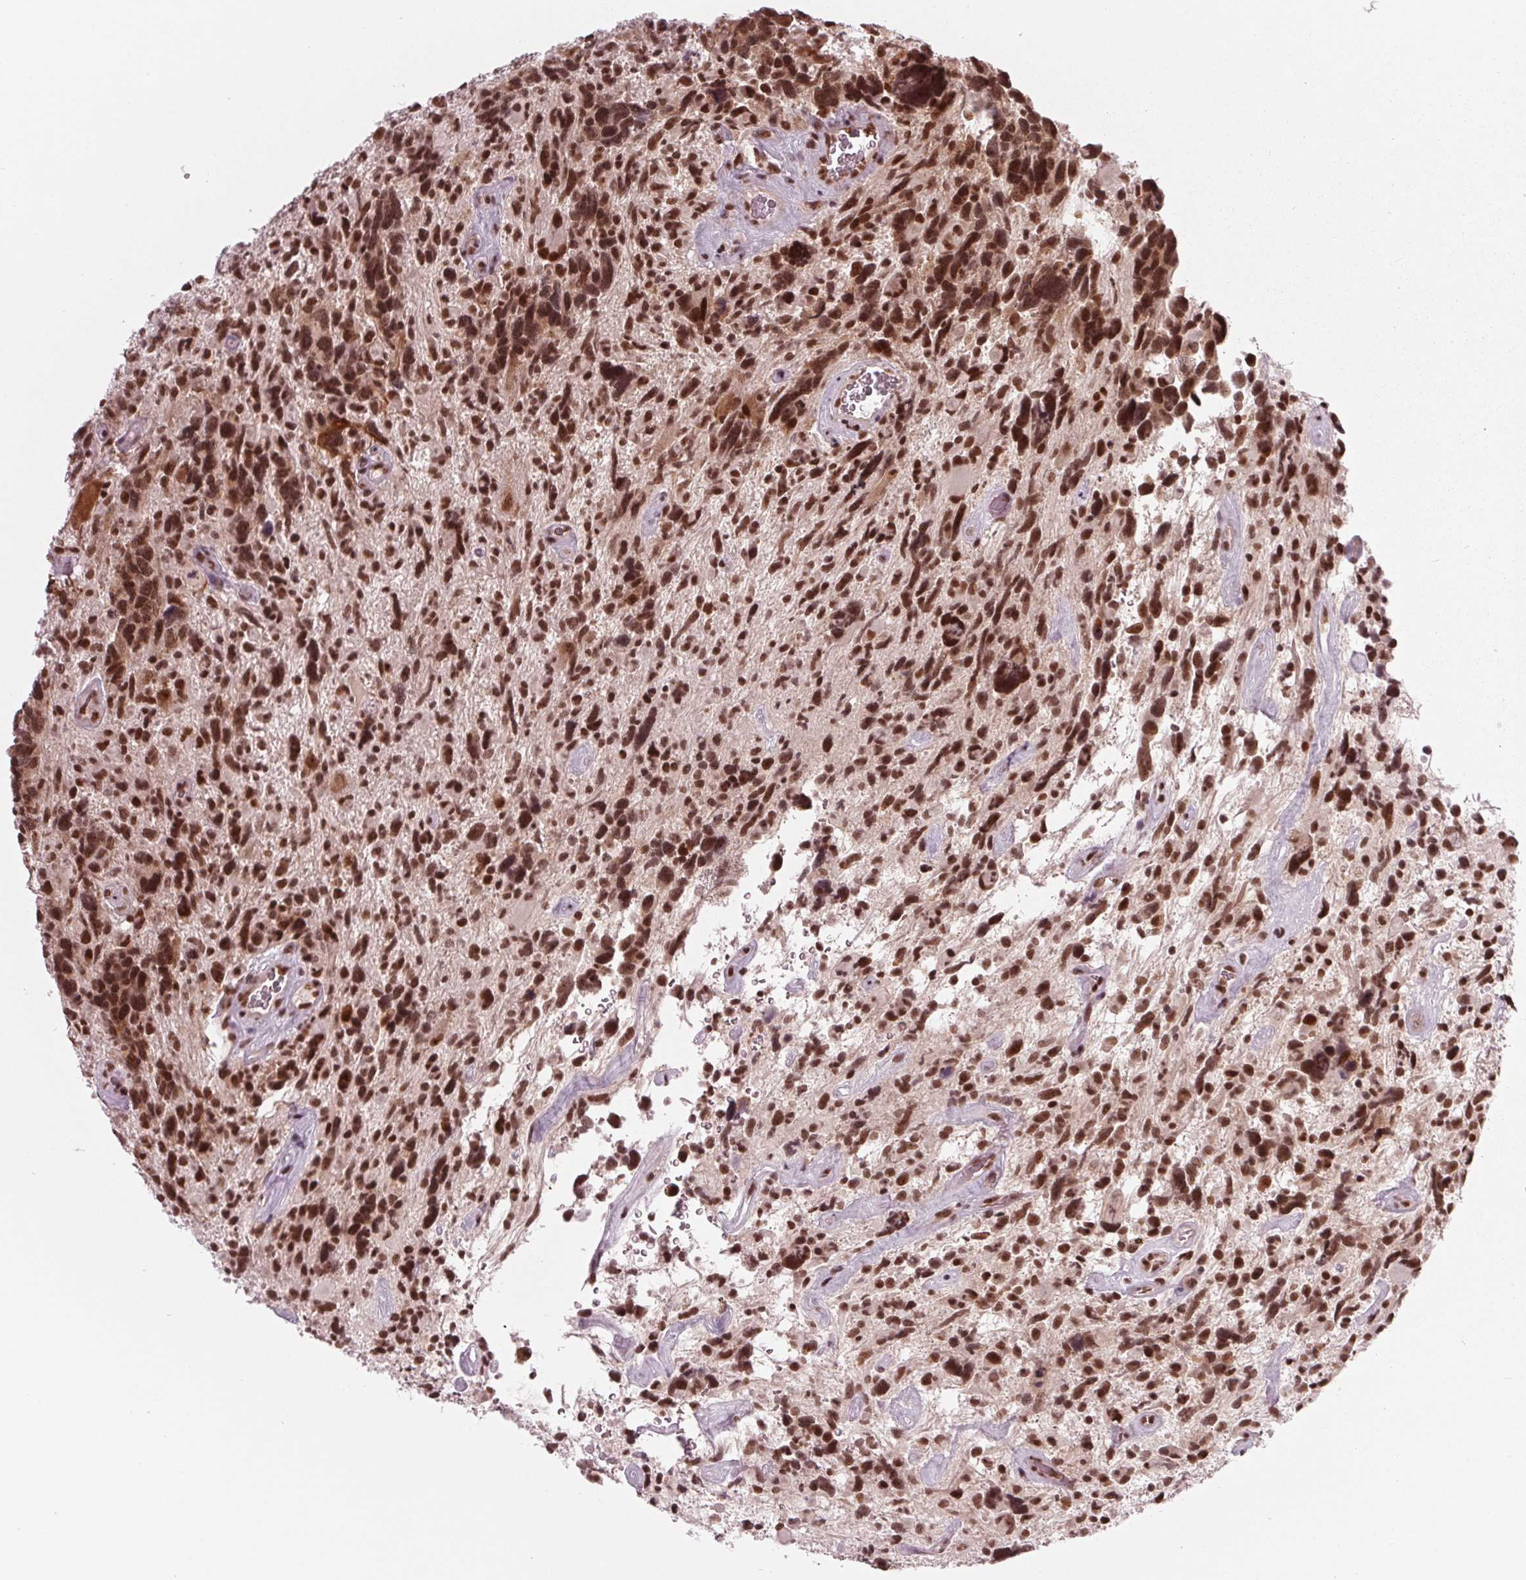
{"staining": {"intensity": "strong", "quantity": ">75%", "location": "nuclear"}, "tissue": "glioma", "cell_type": "Tumor cells", "image_type": "cancer", "snomed": [{"axis": "morphology", "description": "Glioma, malignant, High grade"}, {"axis": "topography", "description": "Brain"}], "caption": "DAB immunohistochemical staining of glioma reveals strong nuclear protein staining in approximately >75% of tumor cells. (DAB (3,3'-diaminobenzidine) IHC with brightfield microscopy, high magnification).", "gene": "DDX41", "patient": {"sex": "male", "age": 49}}